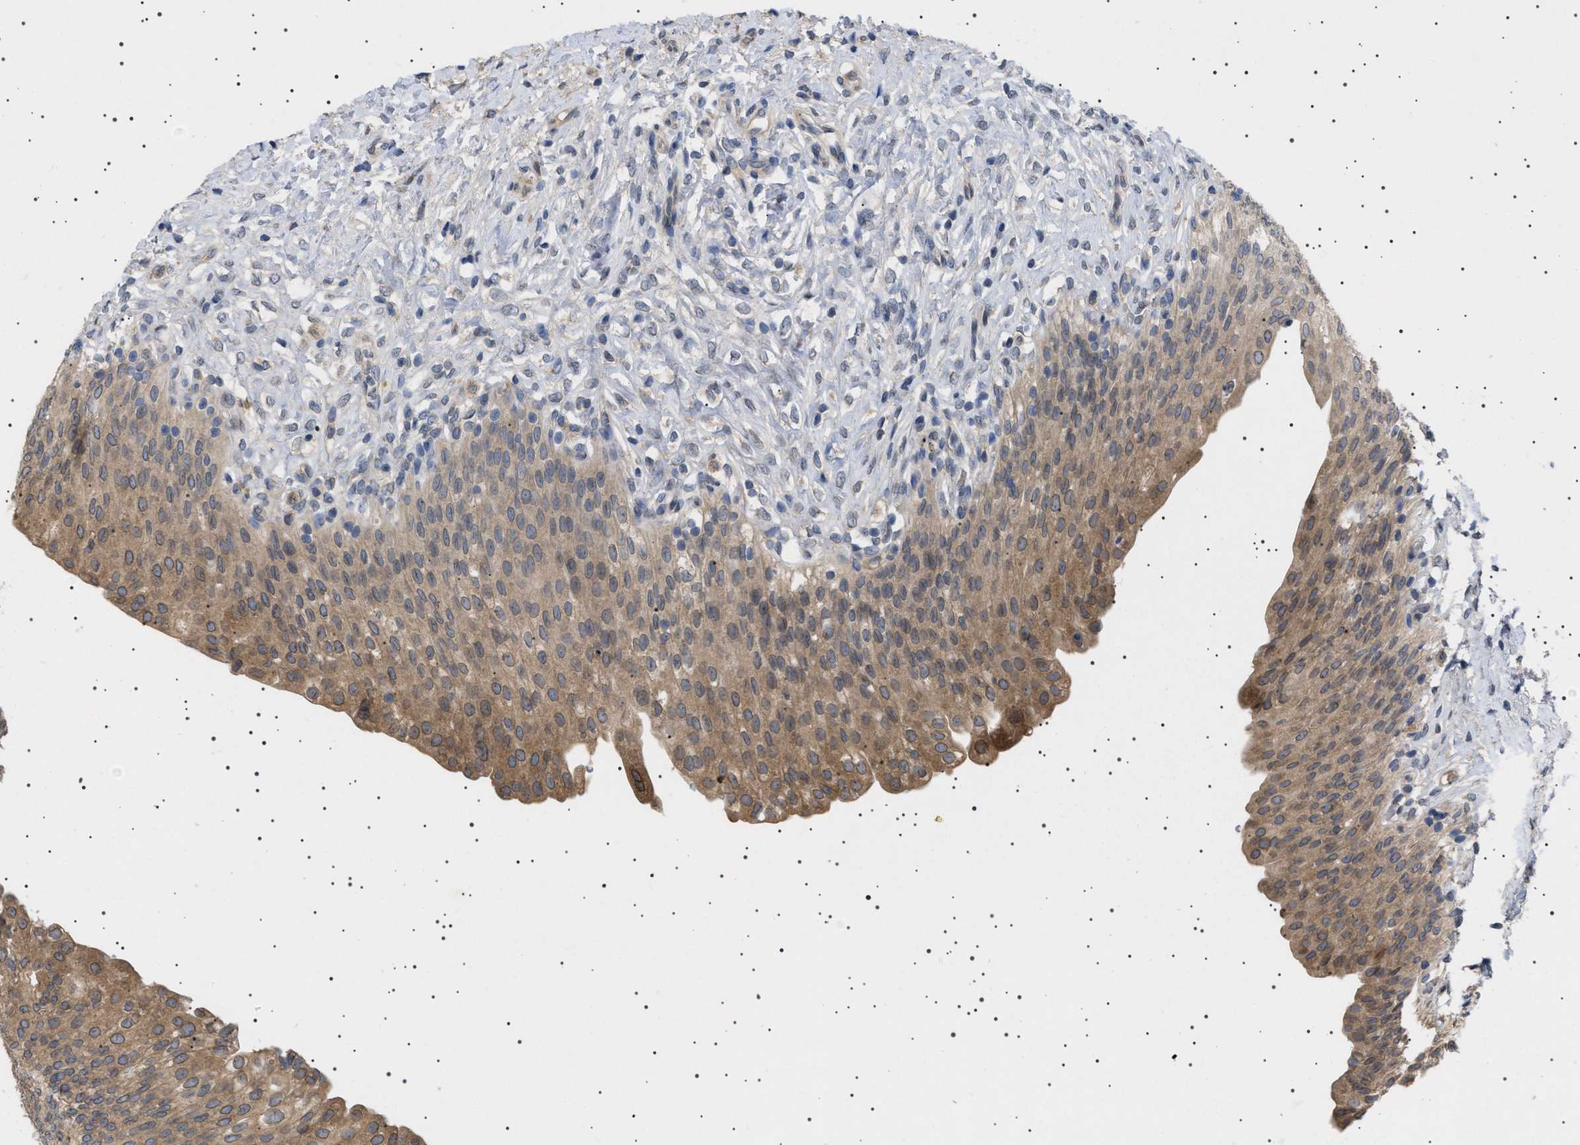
{"staining": {"intensity": "strong", "quantity": "25%-75%", "location": "cytoplasmic/membranous,nuclear"}, "tissue": "urinary bladder", "cell_type": "Urothelial cells", "image_type": "normal", "snomed": [{"axis": "morphology", "description": "Urothelial carcinoma, High grade"}, {"axis": "topography", "description": "Urinary bladder"}], "caption": "IHC histopathology image of unremarkable urinary bladder: human urinary bladder stained using IHC exhibits high levels of strong protein expression localized specifically in the cytoplasmic/membranous,nuclear of urothelial cells, appearing as a cytoplasmic/membranous,nuclear brown color.", "gene": "NUP93", "patient": {"sex": "male", "age": 46}}